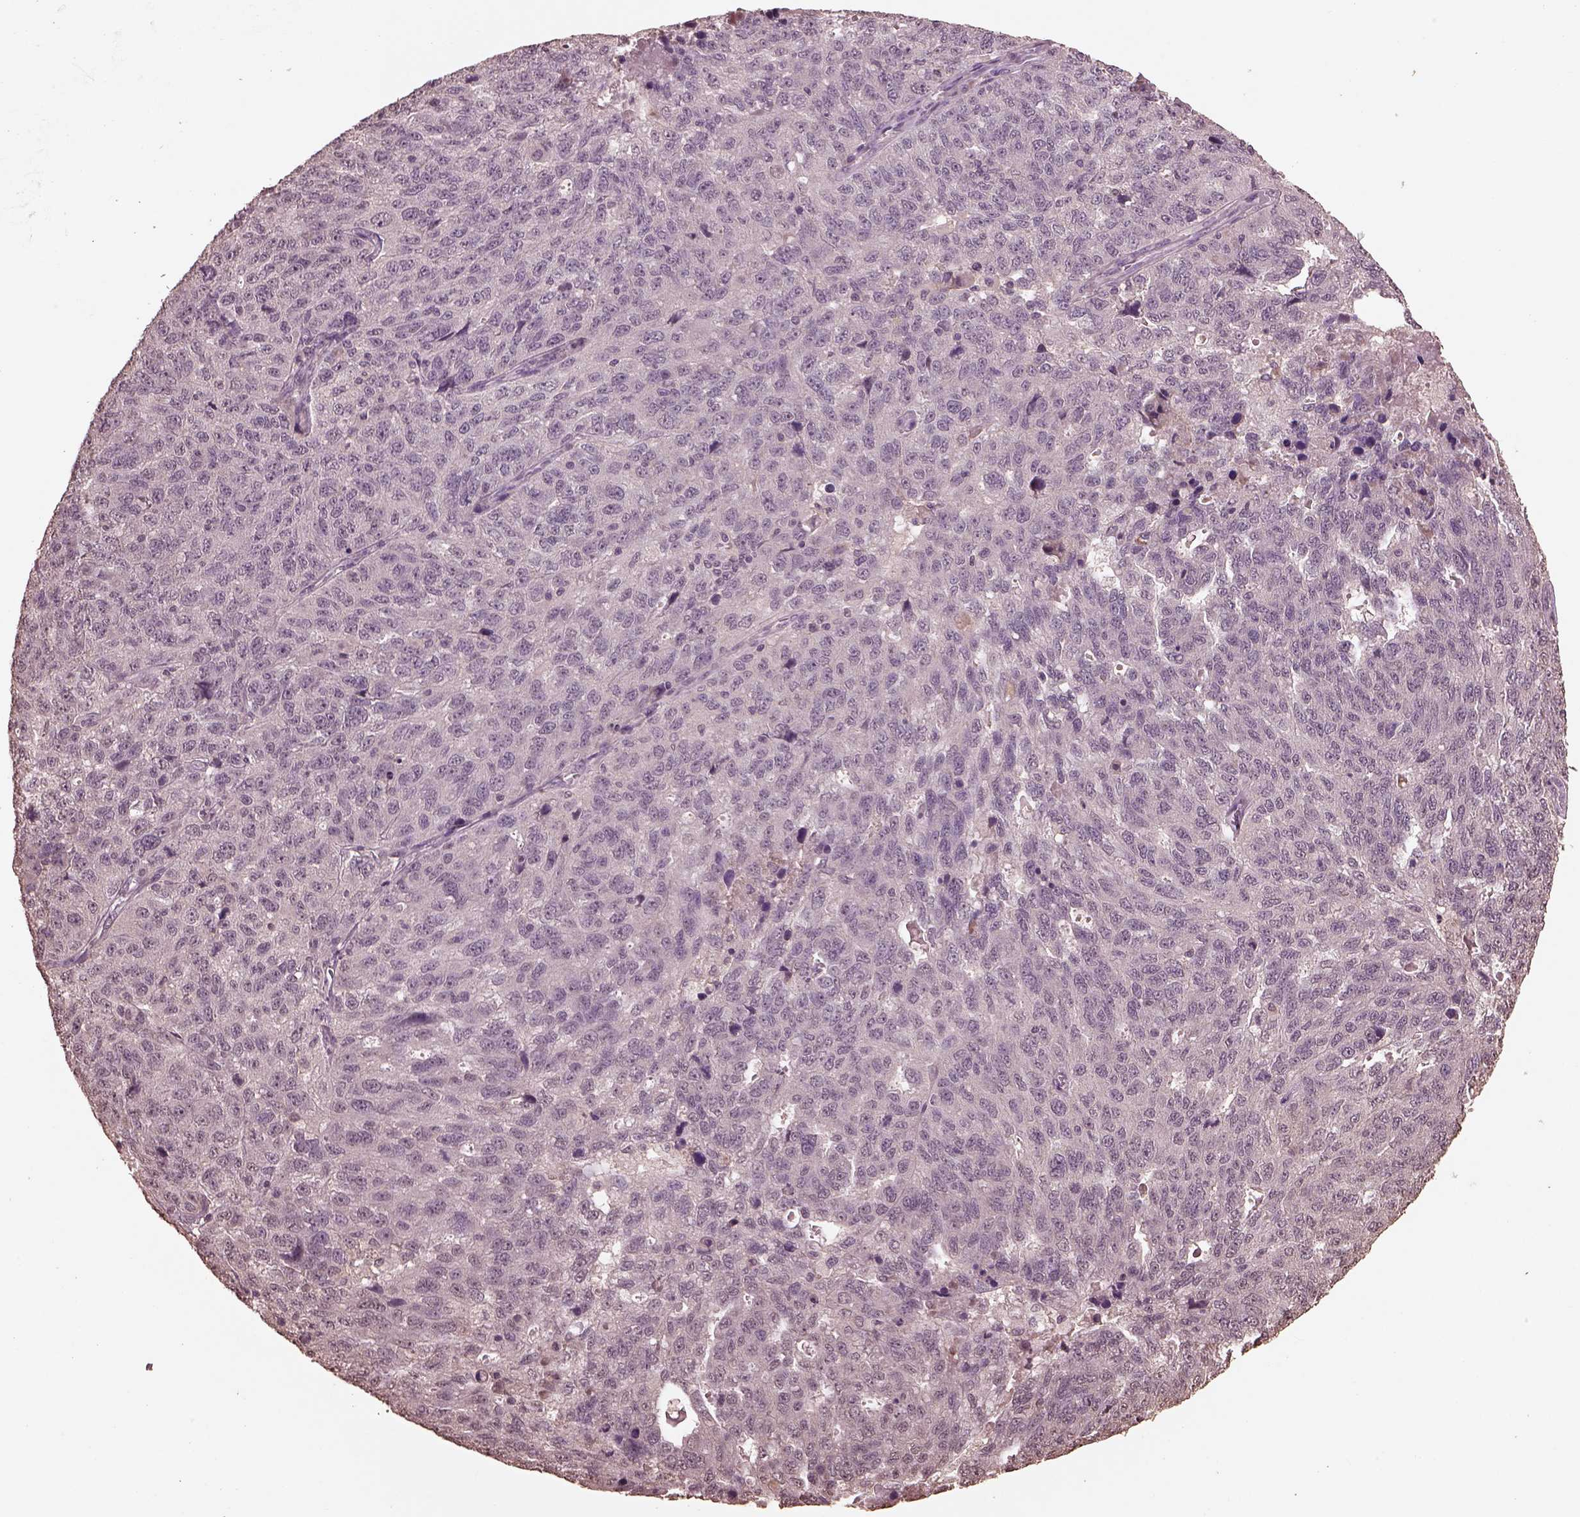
{"staining": {"intensity": "negative", "quantity": "none", "location": "none"}, "tissue": "ovarian cancer", "cell_type": "Tumor cells", "image_type": "cancer", "snomed": [{"axis": "morphology", "description": "Cystadenocarcinoma, serous, NOS"}, {"axis": "topography", "description": "Ovary"}], "caption": "Ovarian serous cystadenocarcinoma was stained to show a protein in brown. There is no significant expression in tumor cells. (Stains: DAB immunohistochemistry (IHC) with hematoxylin counter stain, Microscopy: brightfield microscopy at high magnification).", "gene": "CPT1C", "patient": {"sex": "female", "age": 71}}